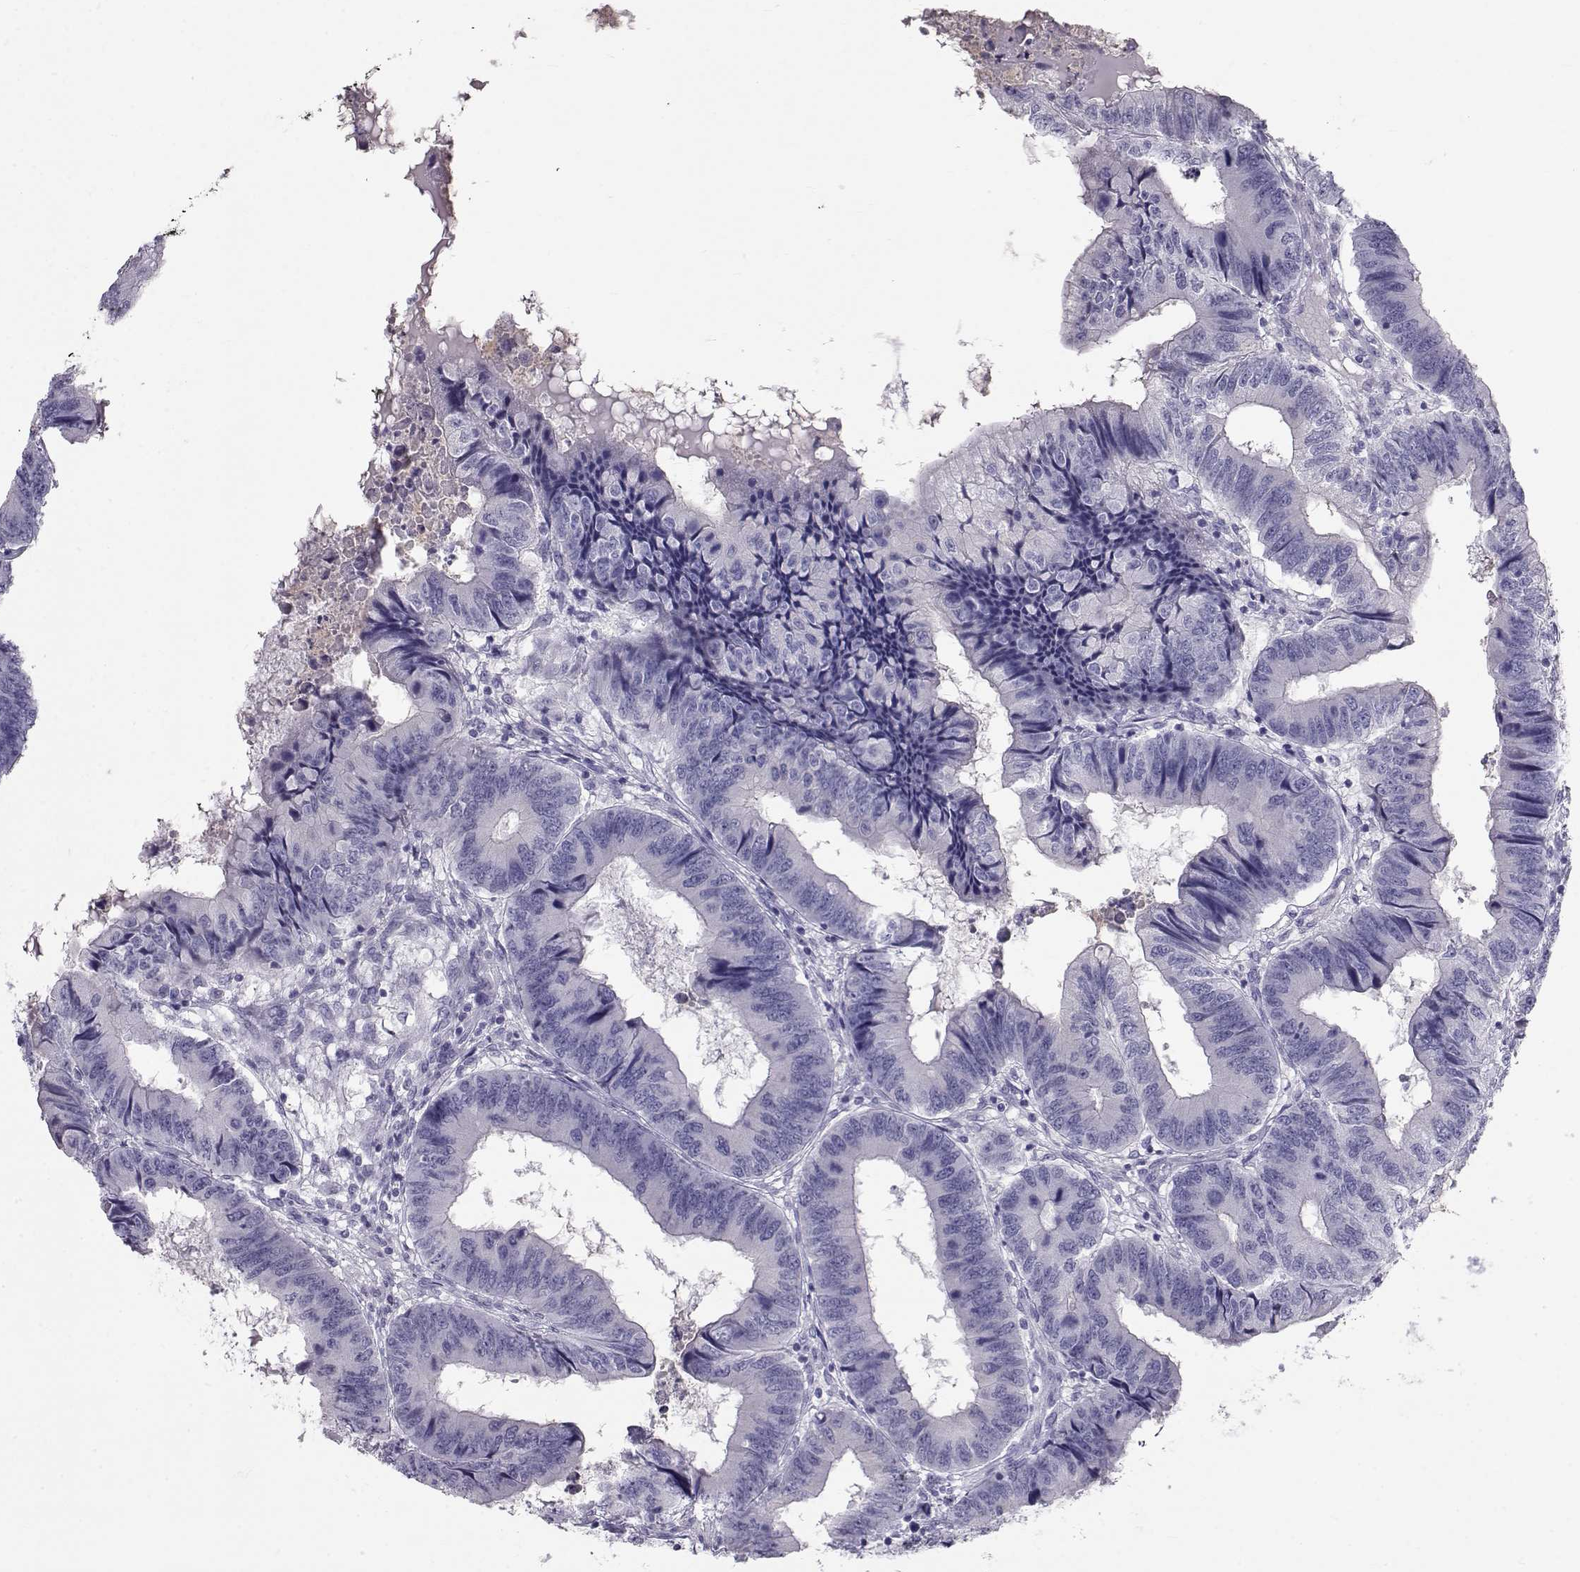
{"staining": {"intensity": "negative", "quantity": "none", "location": "none"}, "tissue": "colorectal cancer", "cell_type": "Tumor cells", "image_type": "cancer", "snomed": [{"axis": "morphology", "description": "Adenocarcinoma, NOS"}, {"axis": "topography", "description": "Colon"}], "caption": "Immunohistochemistry (IHC) micrograph of neoplastic tissue: human adenocarcinoma (colorectal) stained with DAB demonstrates no significant protein positivity in tumor cells. (Brightfield microscopy of DAB (3,3'-diaminobenzidine) immunohistochemistry at high magnification).", "gene": "GPR26", "patient": {"sex": "male", "age": 53}}